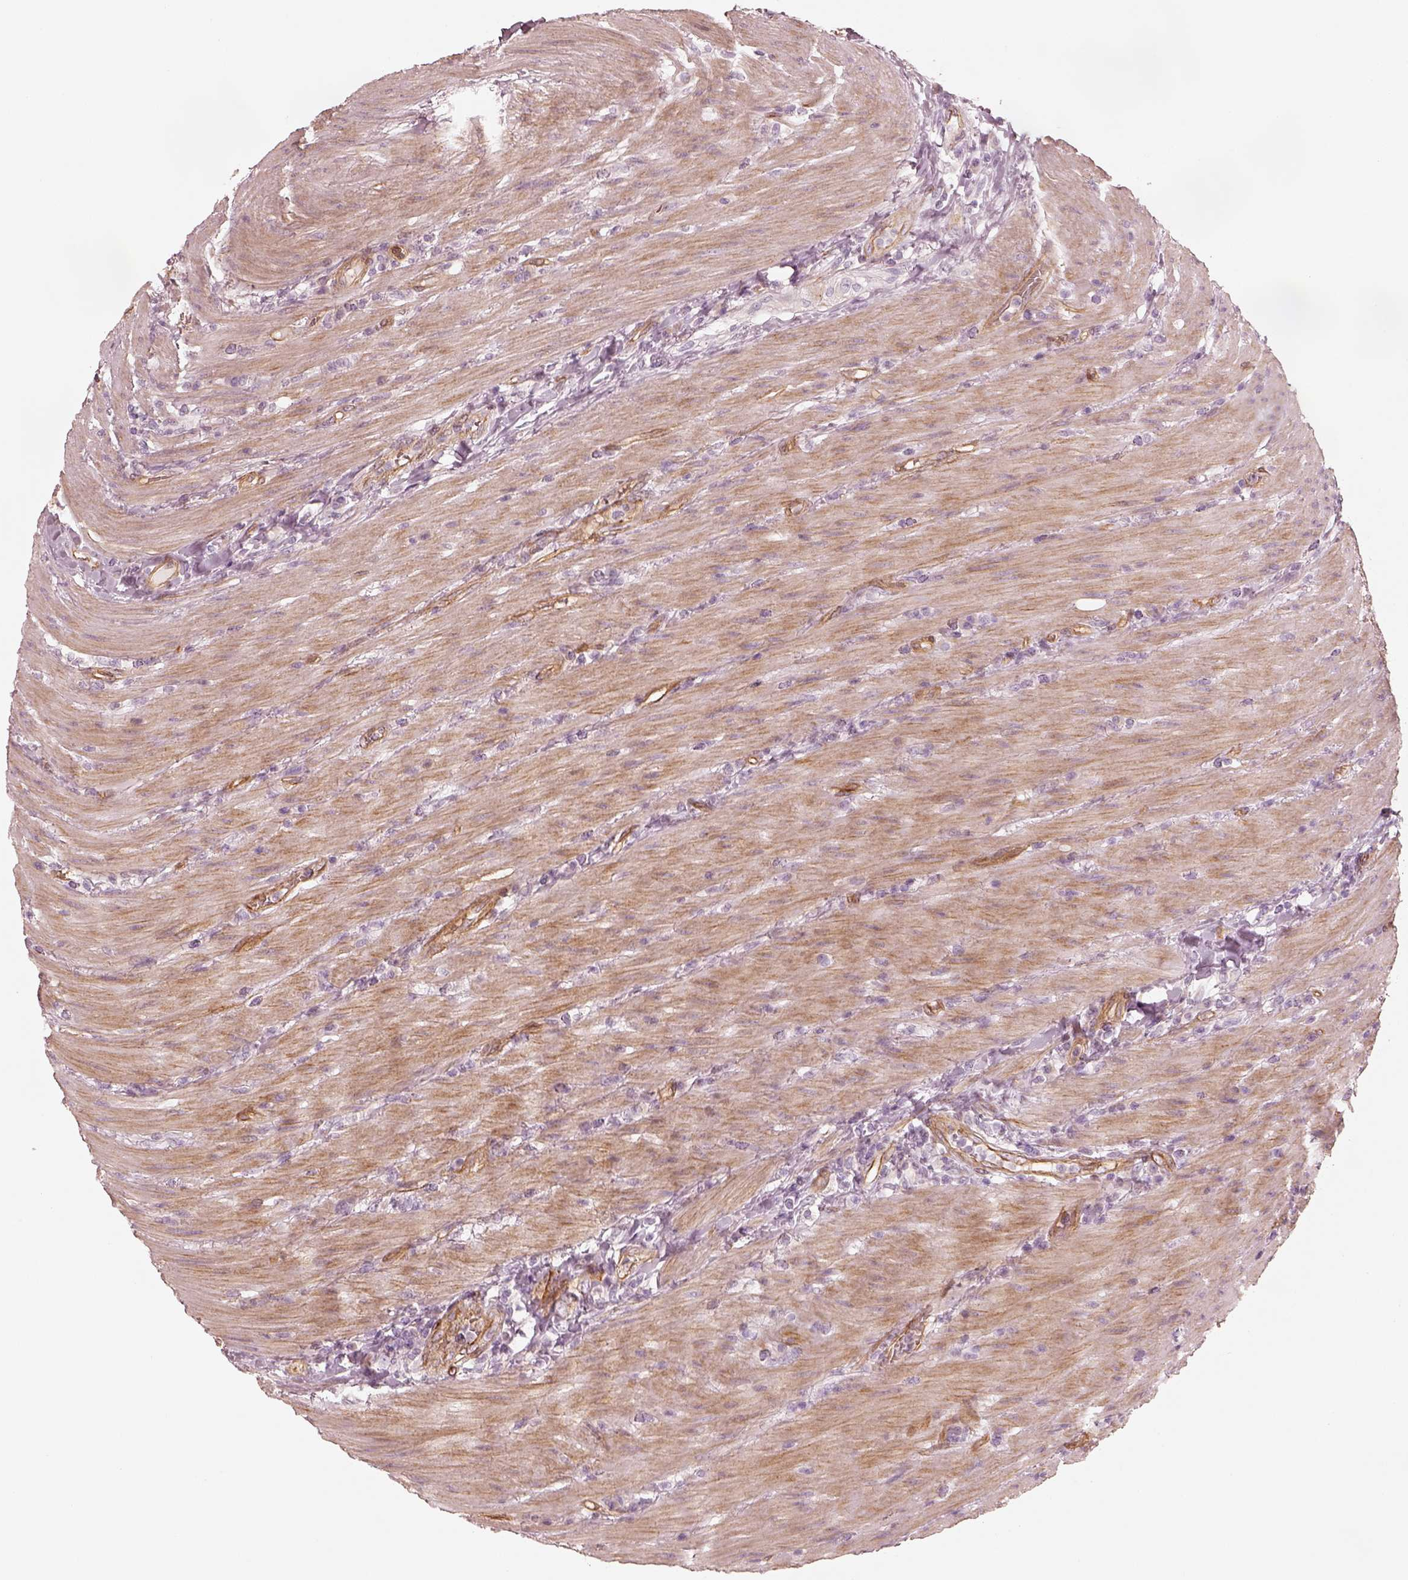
{"staining": {"intensity": "negative", "quantity": "none", "location": "none"}, "tissue": "colorectal cancer", "cell_type": "Tumor cells", "image_type": "cancer", "snomed": [{"axis": "morphology", "description": "Adenocarcinoma, NOS"}, {"axis": "topography", "description": "Colon"}], "caption": "Immunohistochemistry (IHC) of human colorectal adenocarcinoma shows no staining in tumor cells. The staining is performed using DAB (3,3'-diaminobenzidine) brown chromogen with nuclei counter-stained in using hematoxylin.", "gene": "CRYM", "patient": {"sex": "female", "age": 67}}